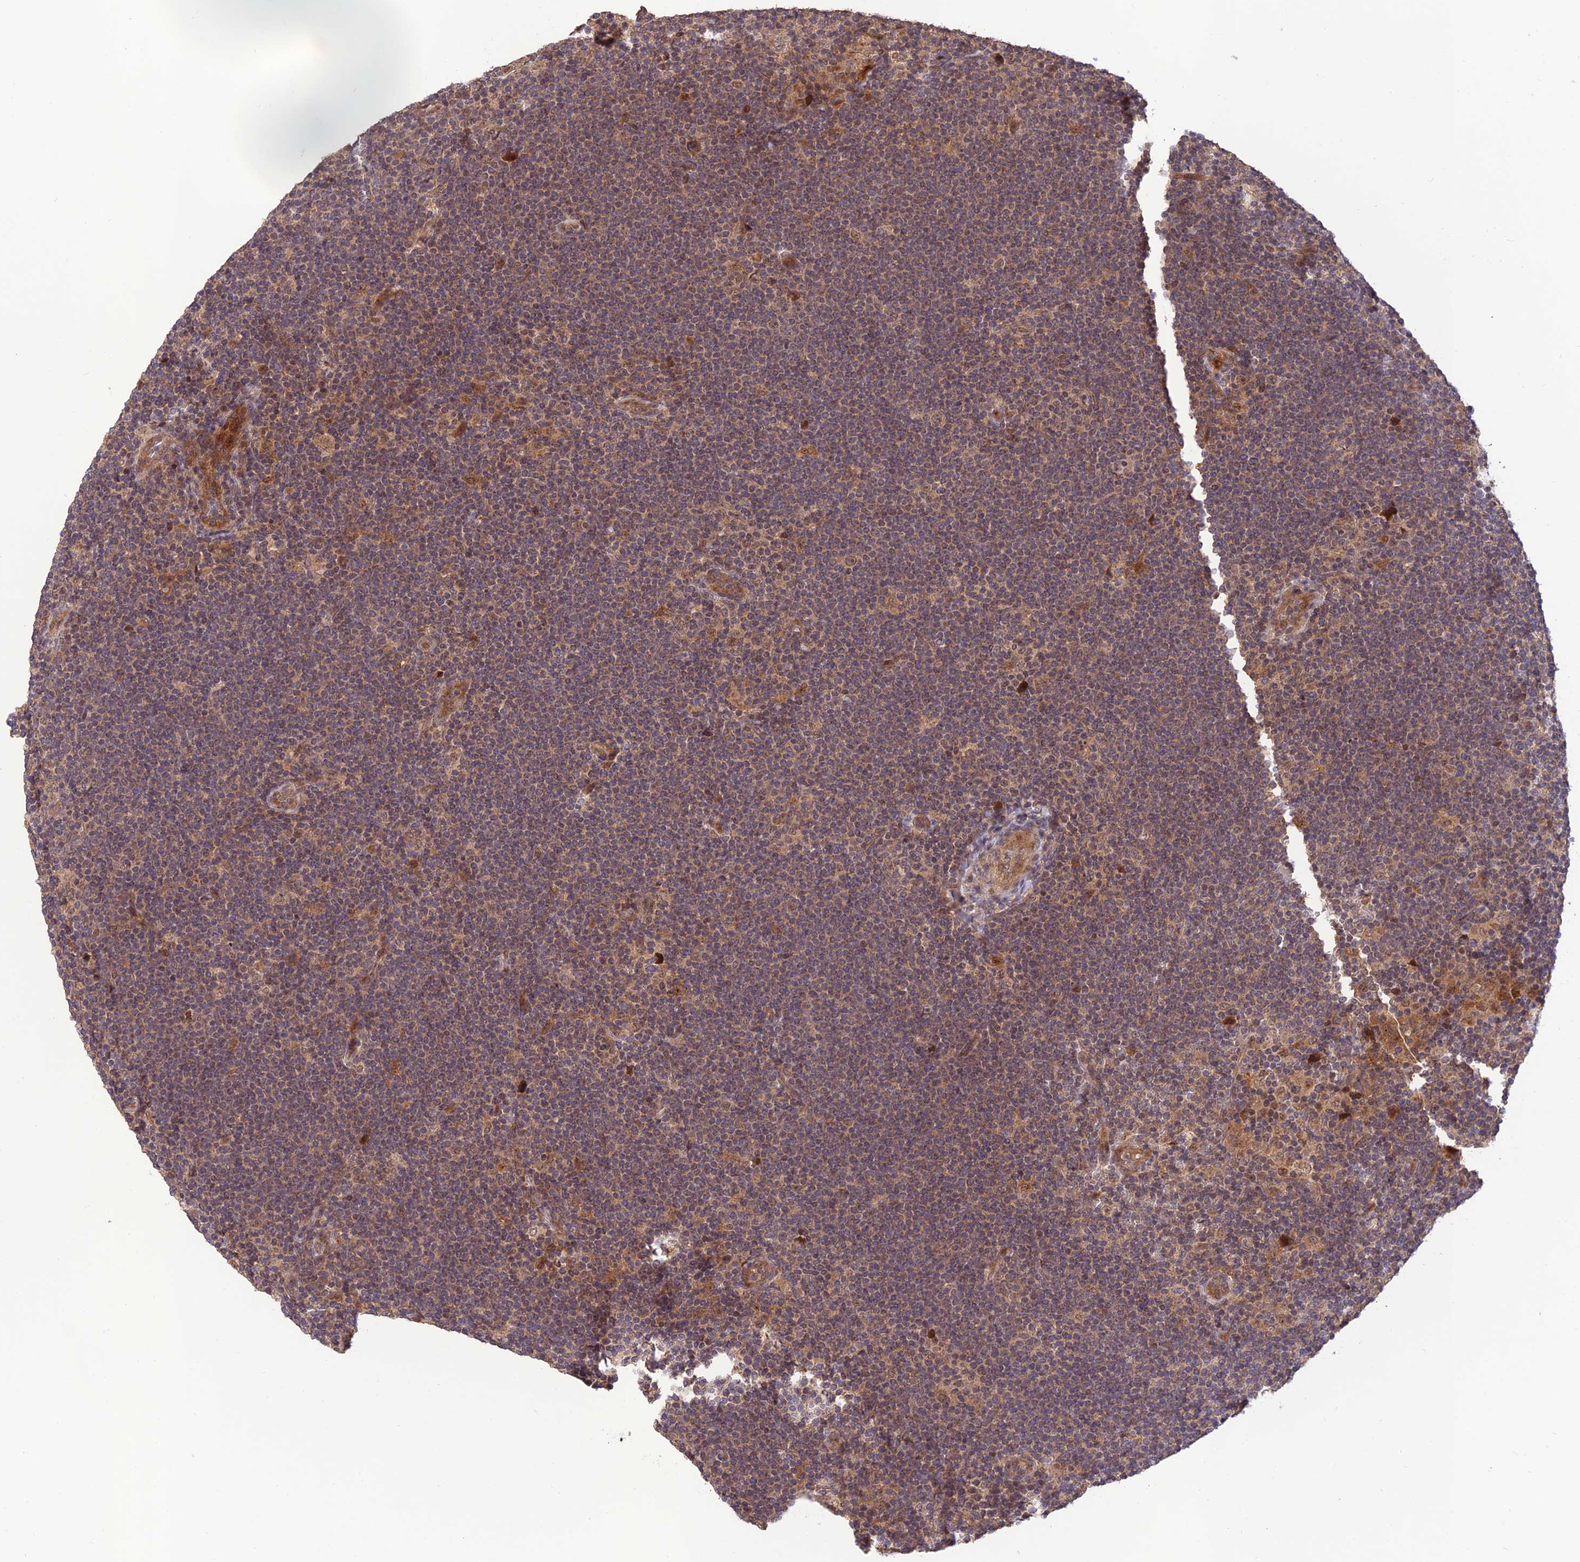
{"staining": {"intensity": "weak", "quantity": ">75%", "location": "nuclear"}, "tissue": "lymphoma", "cell_type": "Tumor cells", "image_type": "cancer", "snomed": [{"axis": "morphology", "description": "Hodgkin's disease, NOS"}, {"axis": "topography", "description": "Lymph node"}], "caption": "Immunohistochemistry (IHC) image of neoplastic tissue: Hodgkin's disease stained using immunohistochemistry (IHC) displays low levels of weak protein expression localized specifically in the nuclear of tumor cells, appearing as a nuclear brown color.", "gene": "REV1", "patient": {"sex": "female", "age": 57}}